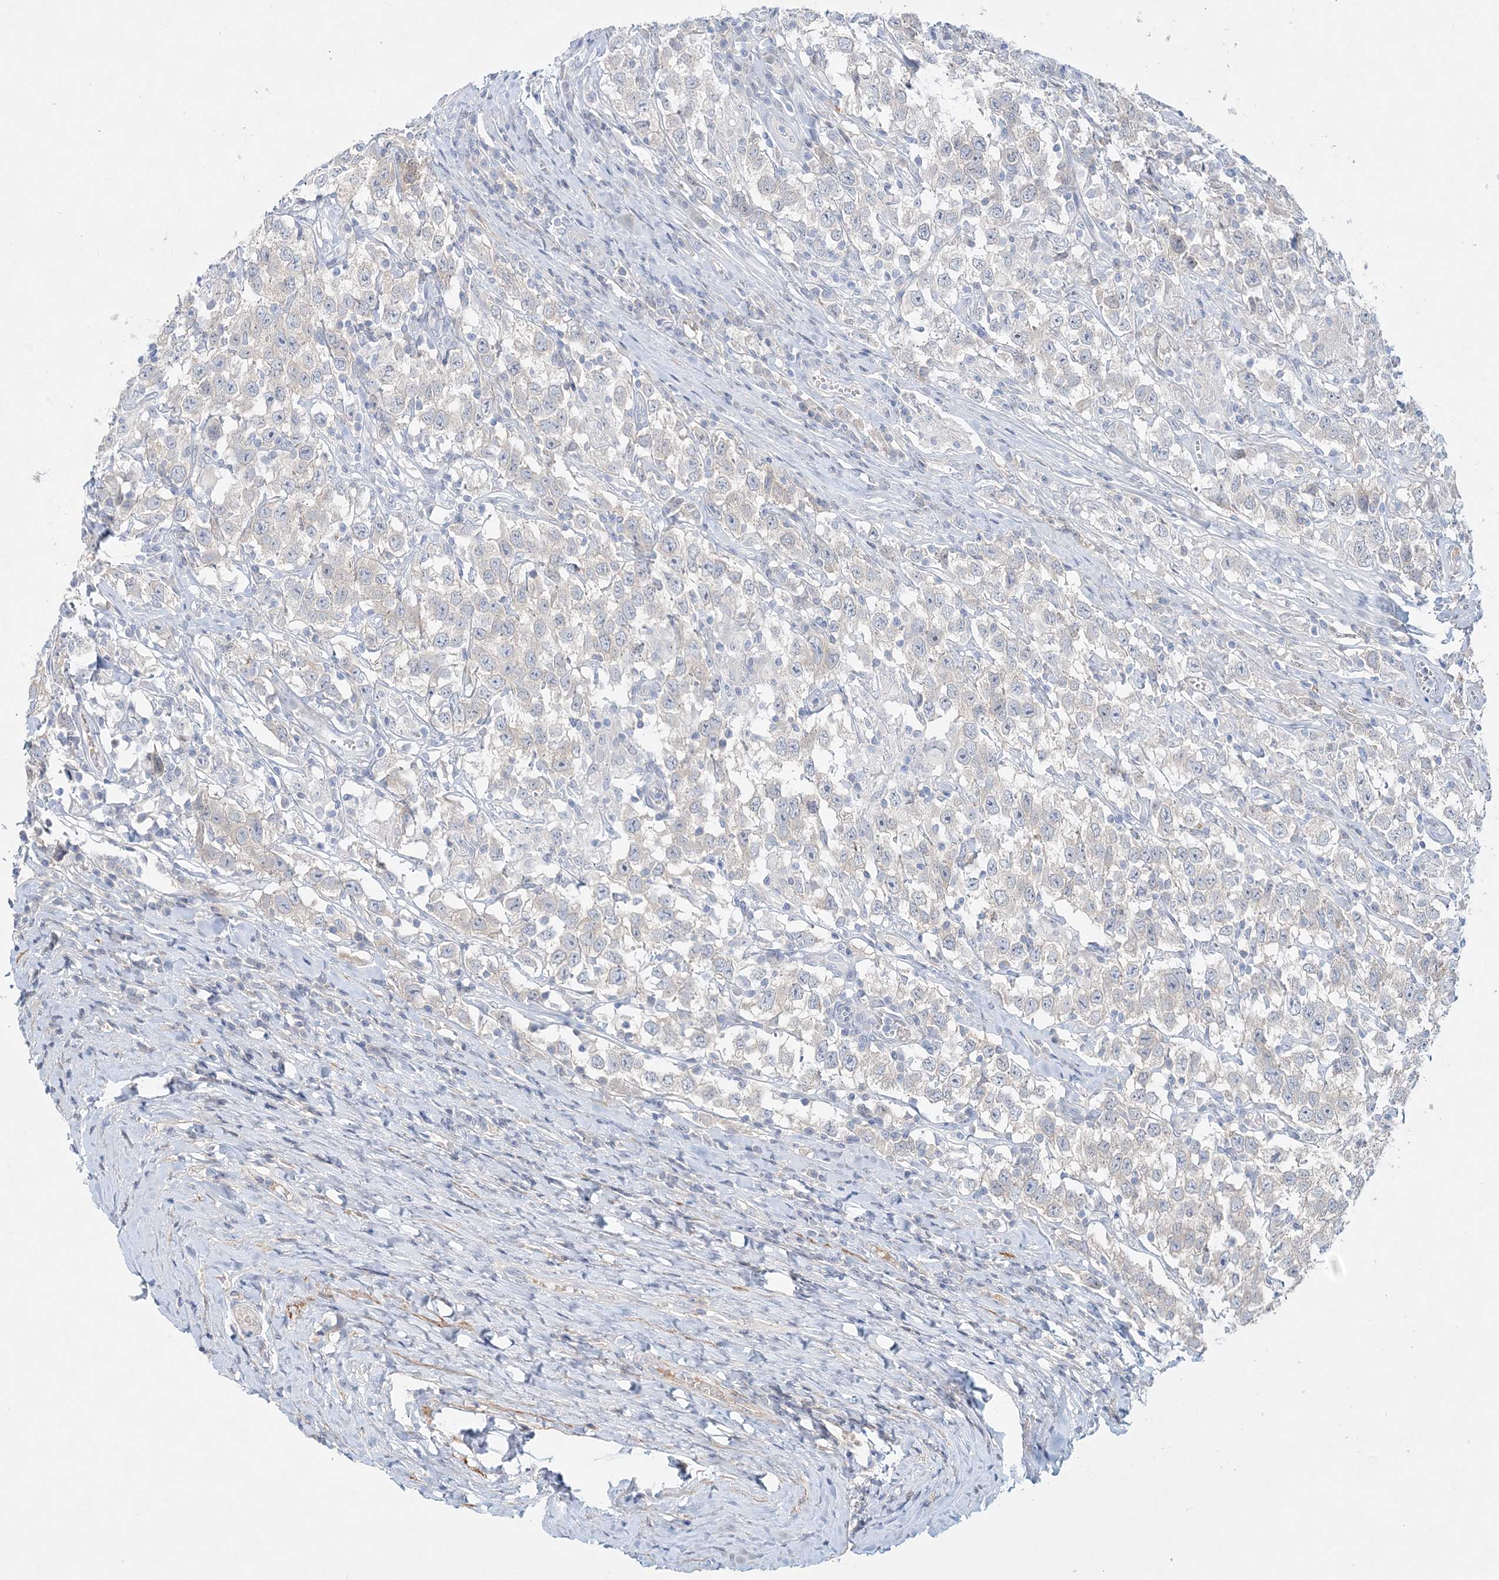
{"staining": {"intensity": "negative", "quantity": "none", "location": "none"}, "tissue": "testis cancer", "cell_type": "Tumor cells", "image_type": "cancer", "snomed": [{"axis": "morphology", "description": "Seminoma, NOS"}, {"axis": "topography", "description": "Testis"}], "caption": "Immunohistochemistry (IHC) histopathology image of human testis cancer stained for a protein (brown), which exhibits no staining in tumor cells.", "gene": "DNAH5", "patient": {"sex": "male", "age": 41}}